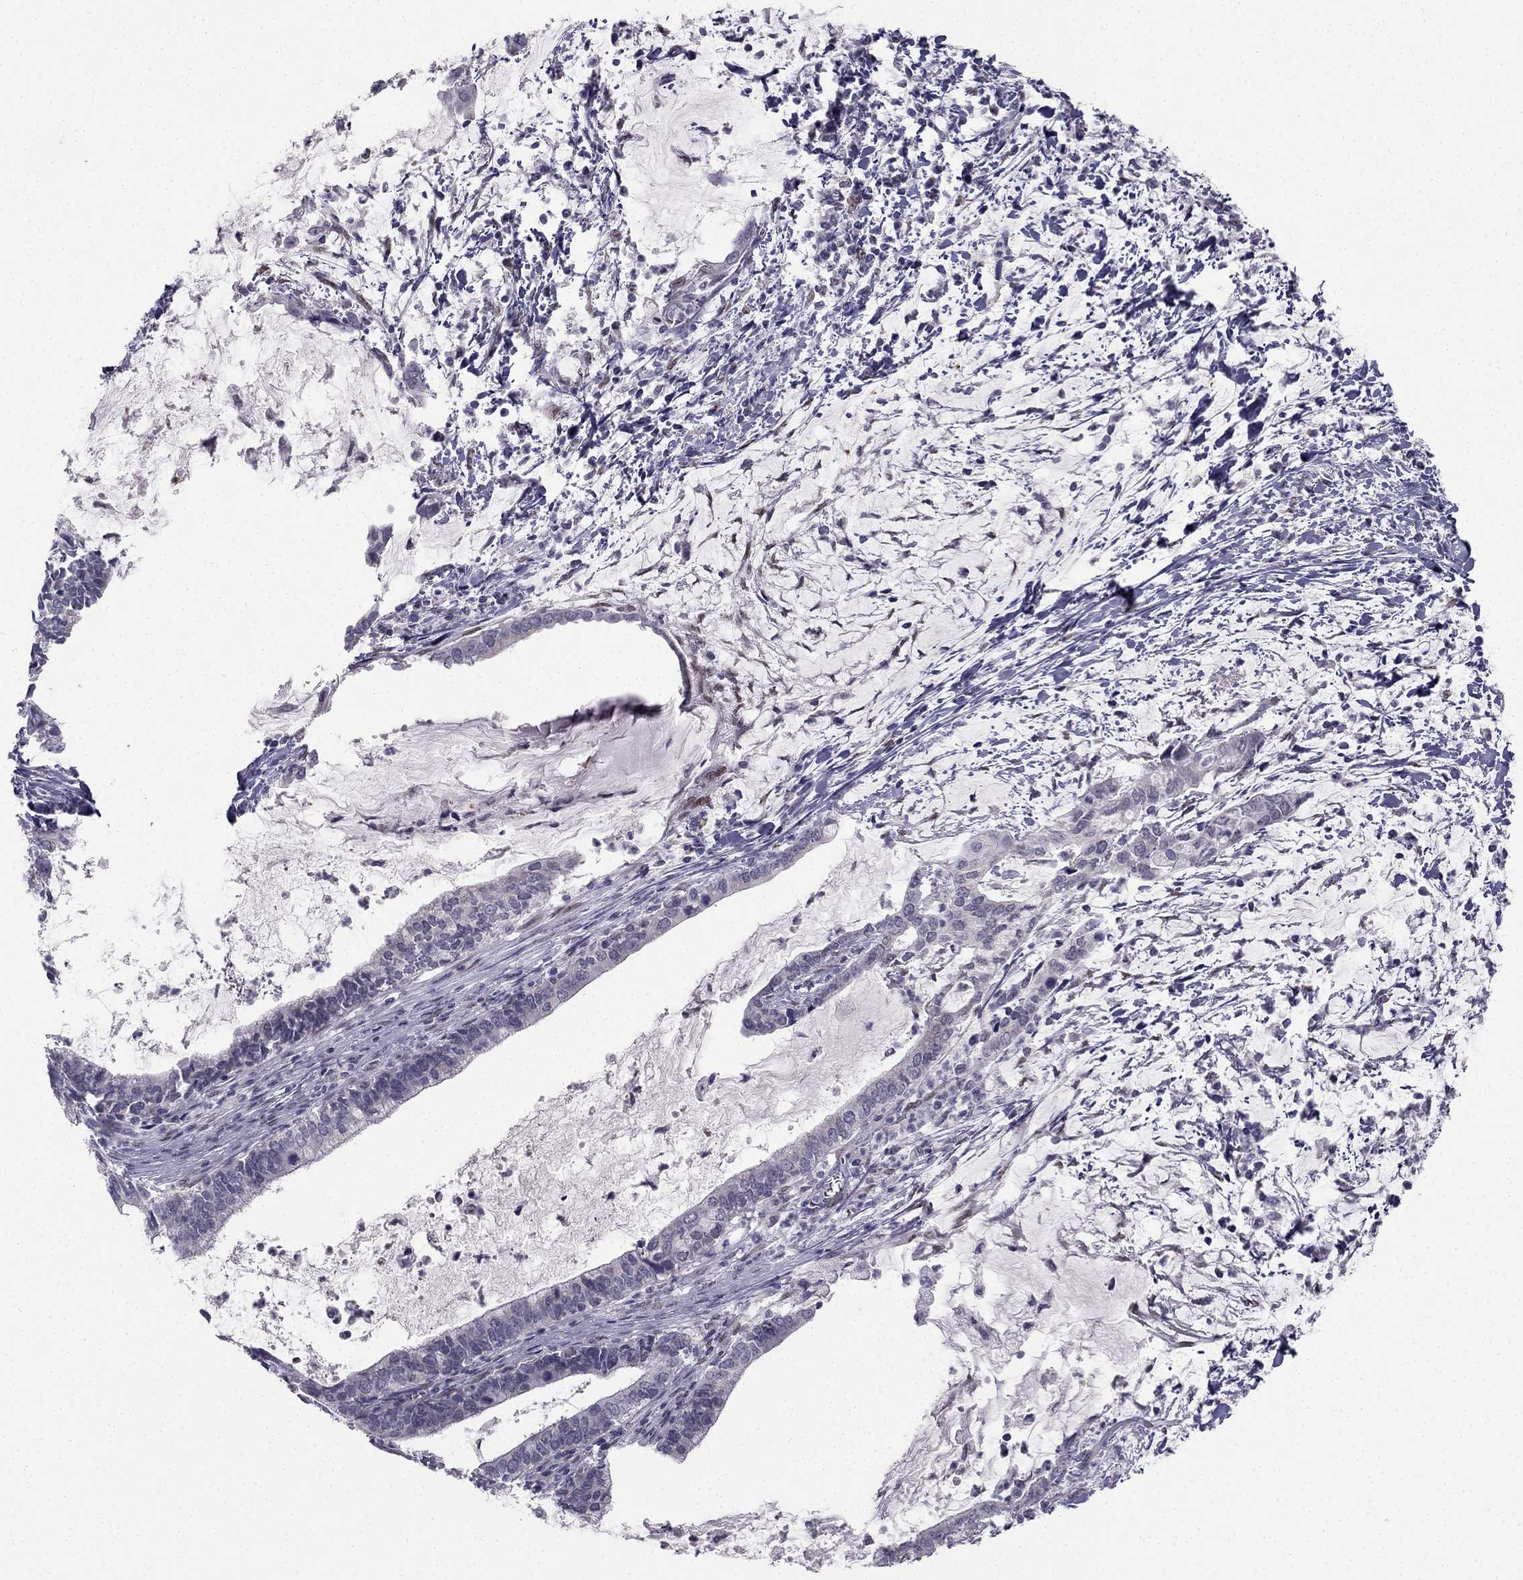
{"staining": {"intensity": "negative", "quantity": "none", "location": "none"}, "tissue": "cervical cancer", "cell_type": "Tumor cells", "image_type": "cancer", "snomed": [{"axis": "morphology", "description": "Adenocarcinoma, NOS"}, {"axis": "topography", "description": "Cervix"}], "caption": "This is an immunohistochemistry image of cervical cancer (adenocarcinoma). There is no expression in tumor cells.", "gene": "TRPS1", "patient": {"sex": "female", "age": 42}}